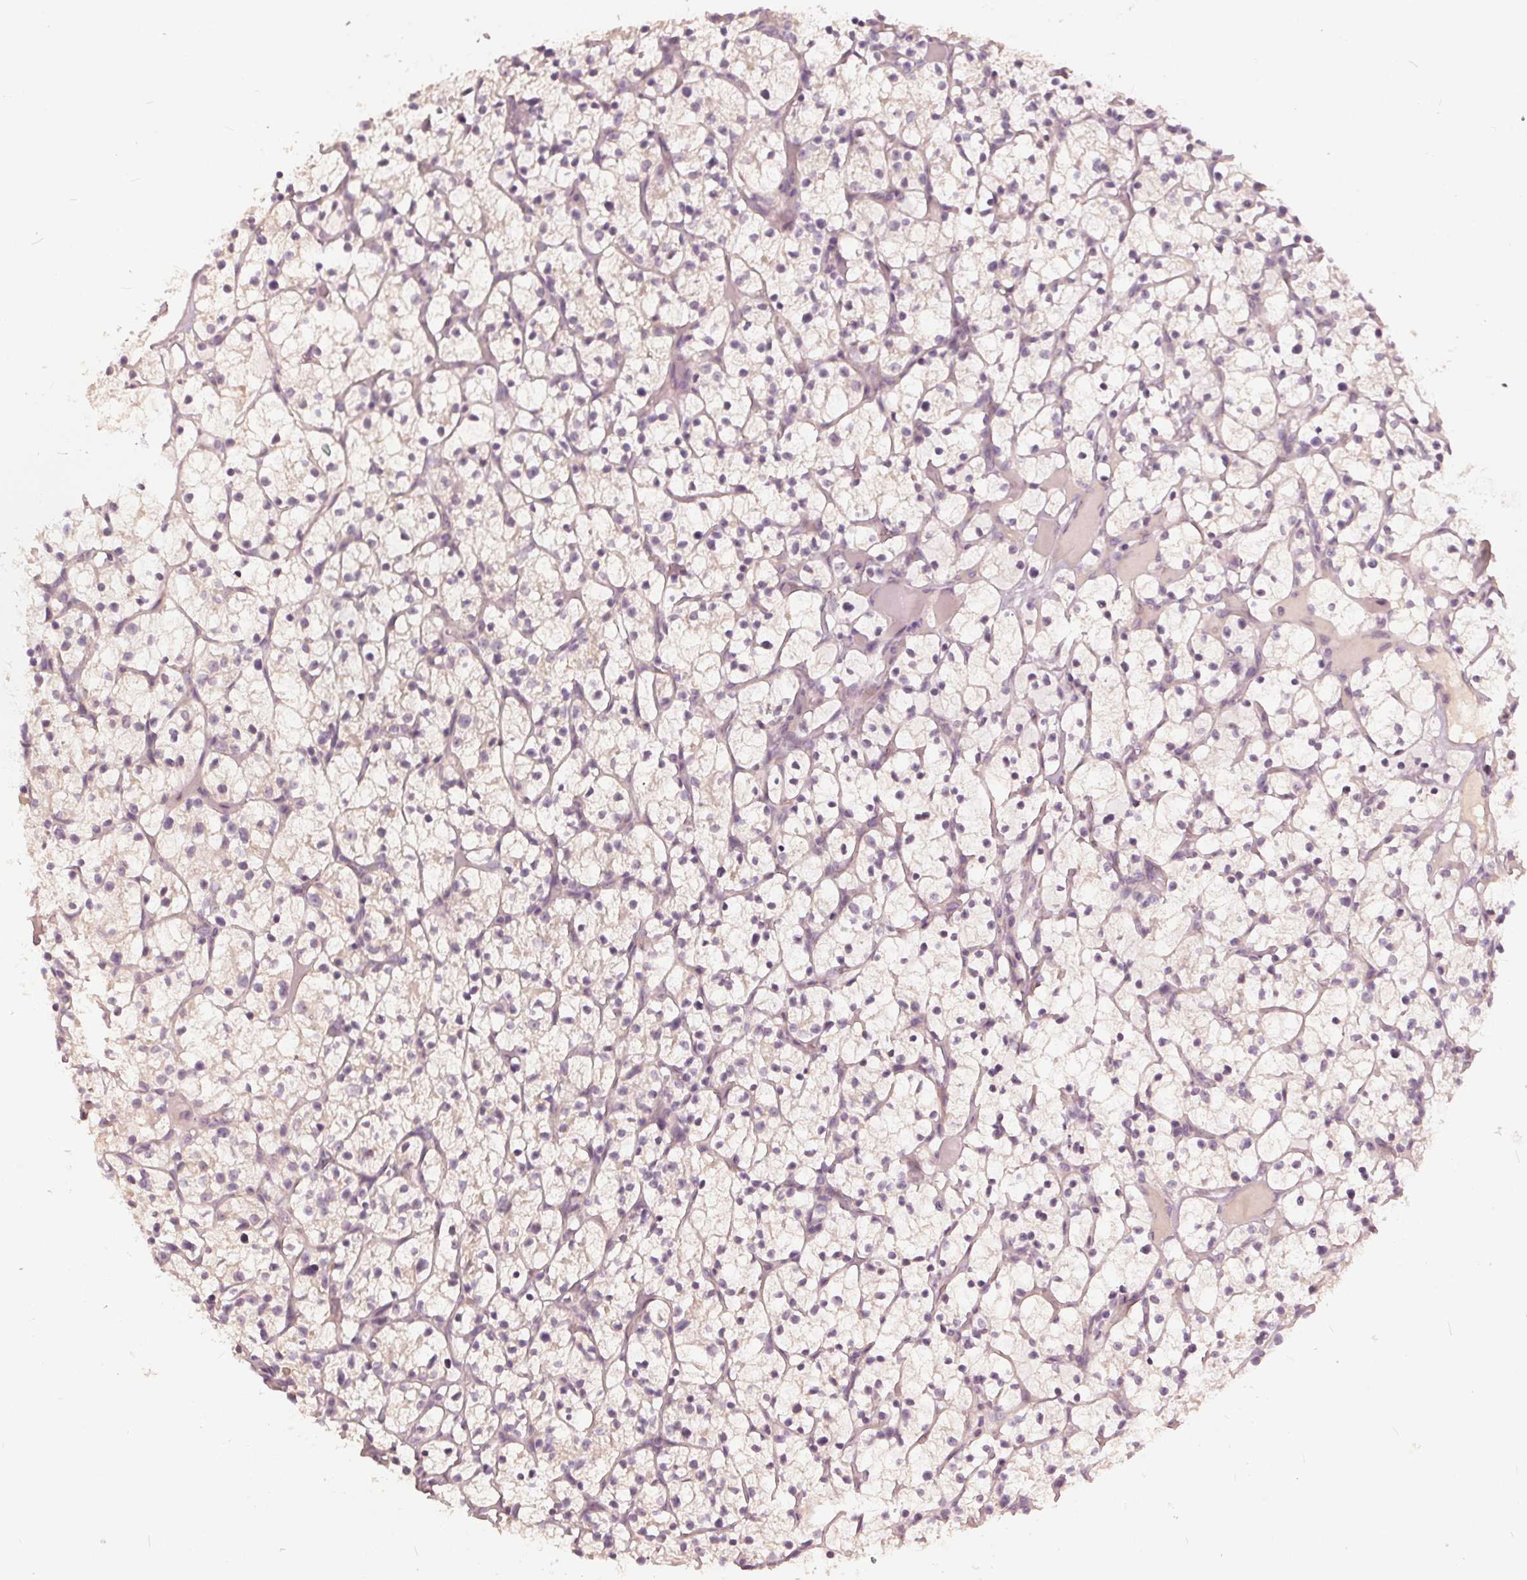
{"staining": {"intensity": "negative", "quantity": "none", "location": "none"}, "tissue": "renal cancer", "cell_type": "Tumor cells", "image_type": "cancer", "snomed": [{"axis": "morphology", "description": "Adenocarcinoma, NOS"}, {"axis": "topography", "description": "Kidney"}], "caption": "This is a image of immunohistochemistry (IHC) staining of renal cancer (adenocarcinoma), which shows no staining in tumor cells. (DAB IHC visualized using brightfield microscopy, high magnification).", "gene": "KLK13", "patient": {"sex": "female", "age": 64}}